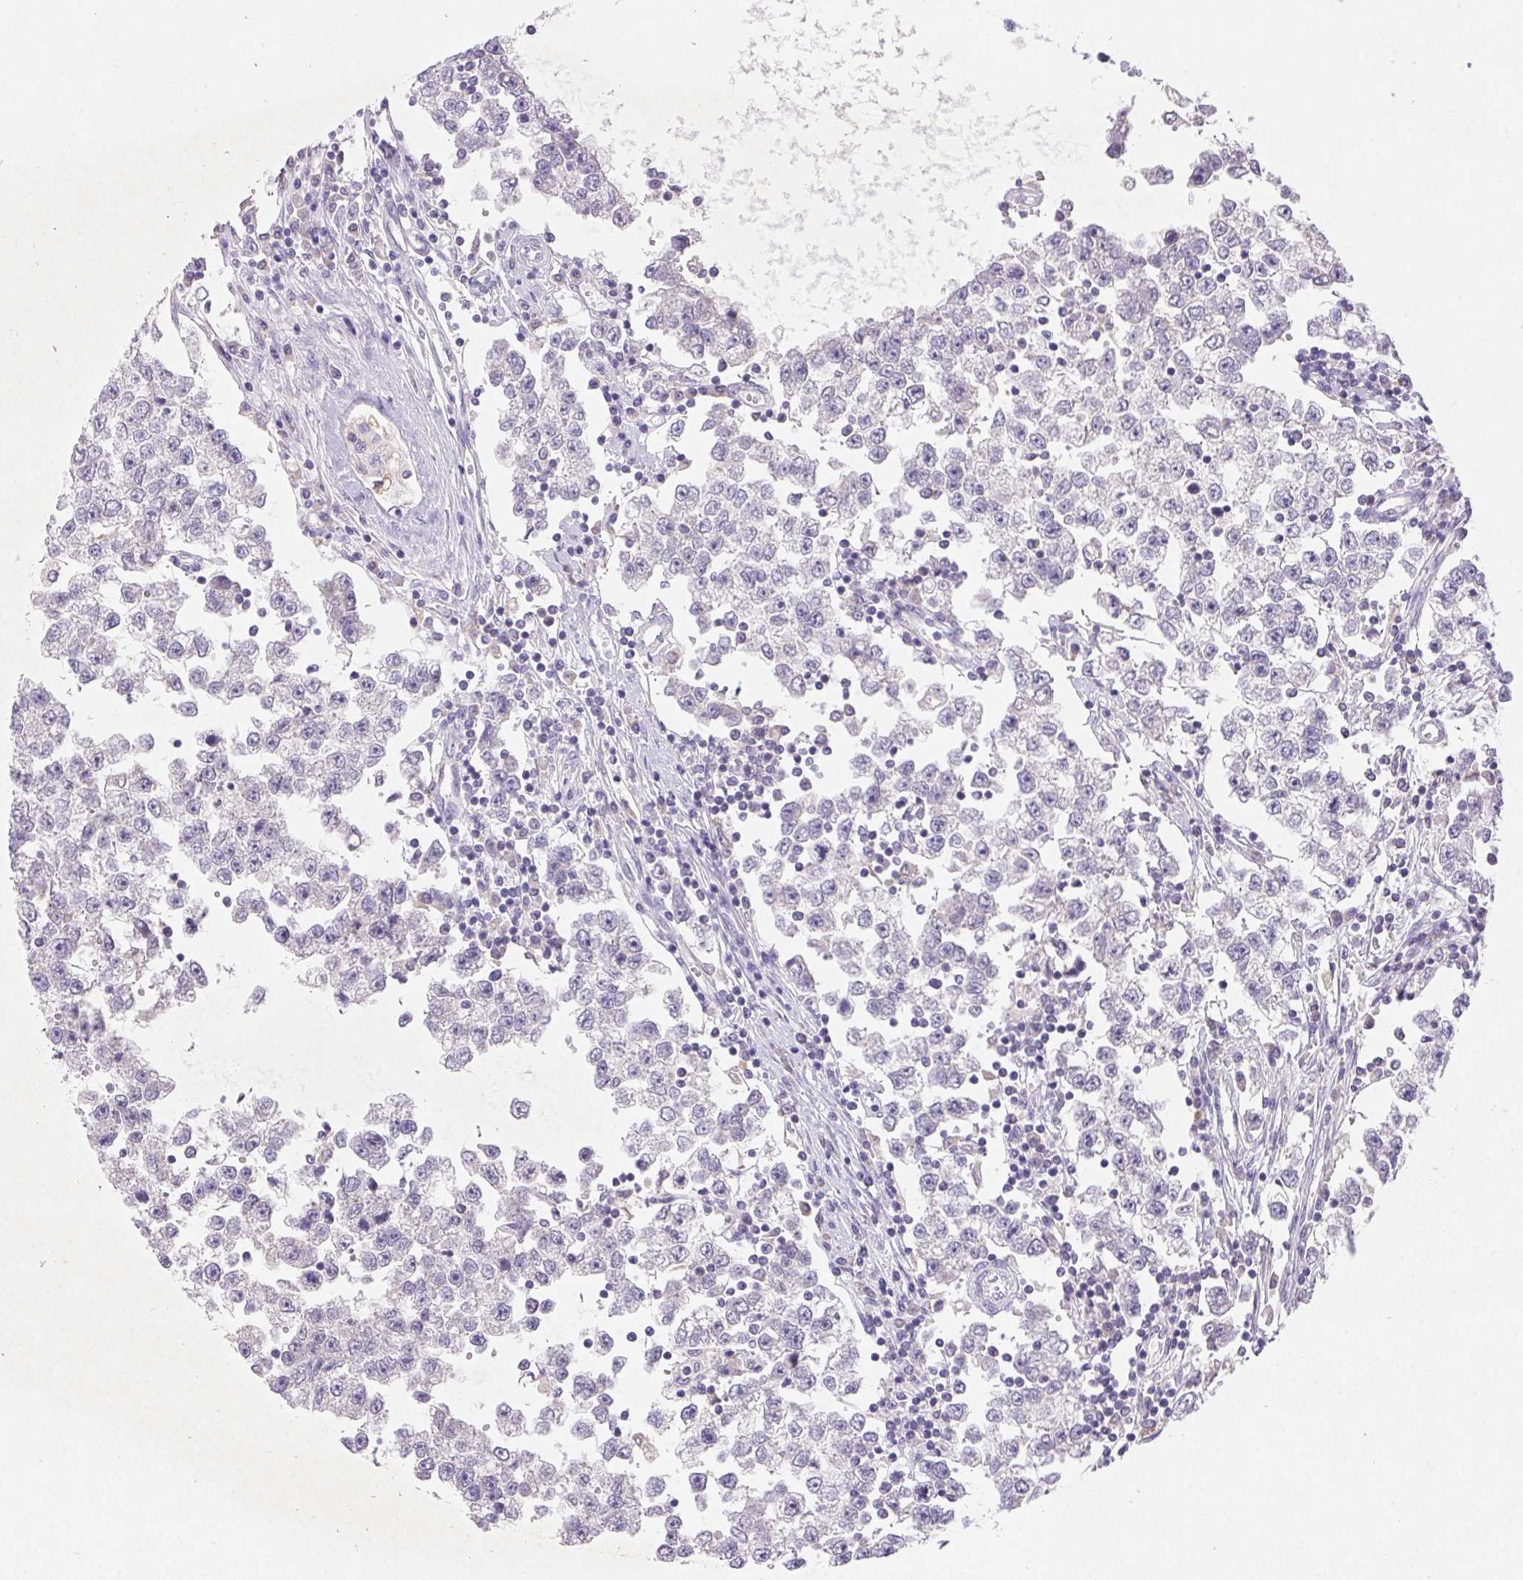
{"staining": {"intensity": "negative", "quantity": "none", "location": "none"}, "tissue": "testis cancer", "cell_type": "Tumor cells", "image_type": "cancer", "snomed": [{"axis": "morphology", "description": "Seminoma, NOS"}, {"axis": "topography", "description": "Testis"}], "caption": "Micrograph shows no significant protein expression in tumor cells of testis seminoma.", "gene": "ARHGAP11B", "patient": {"sex": "male", "age": 34}}